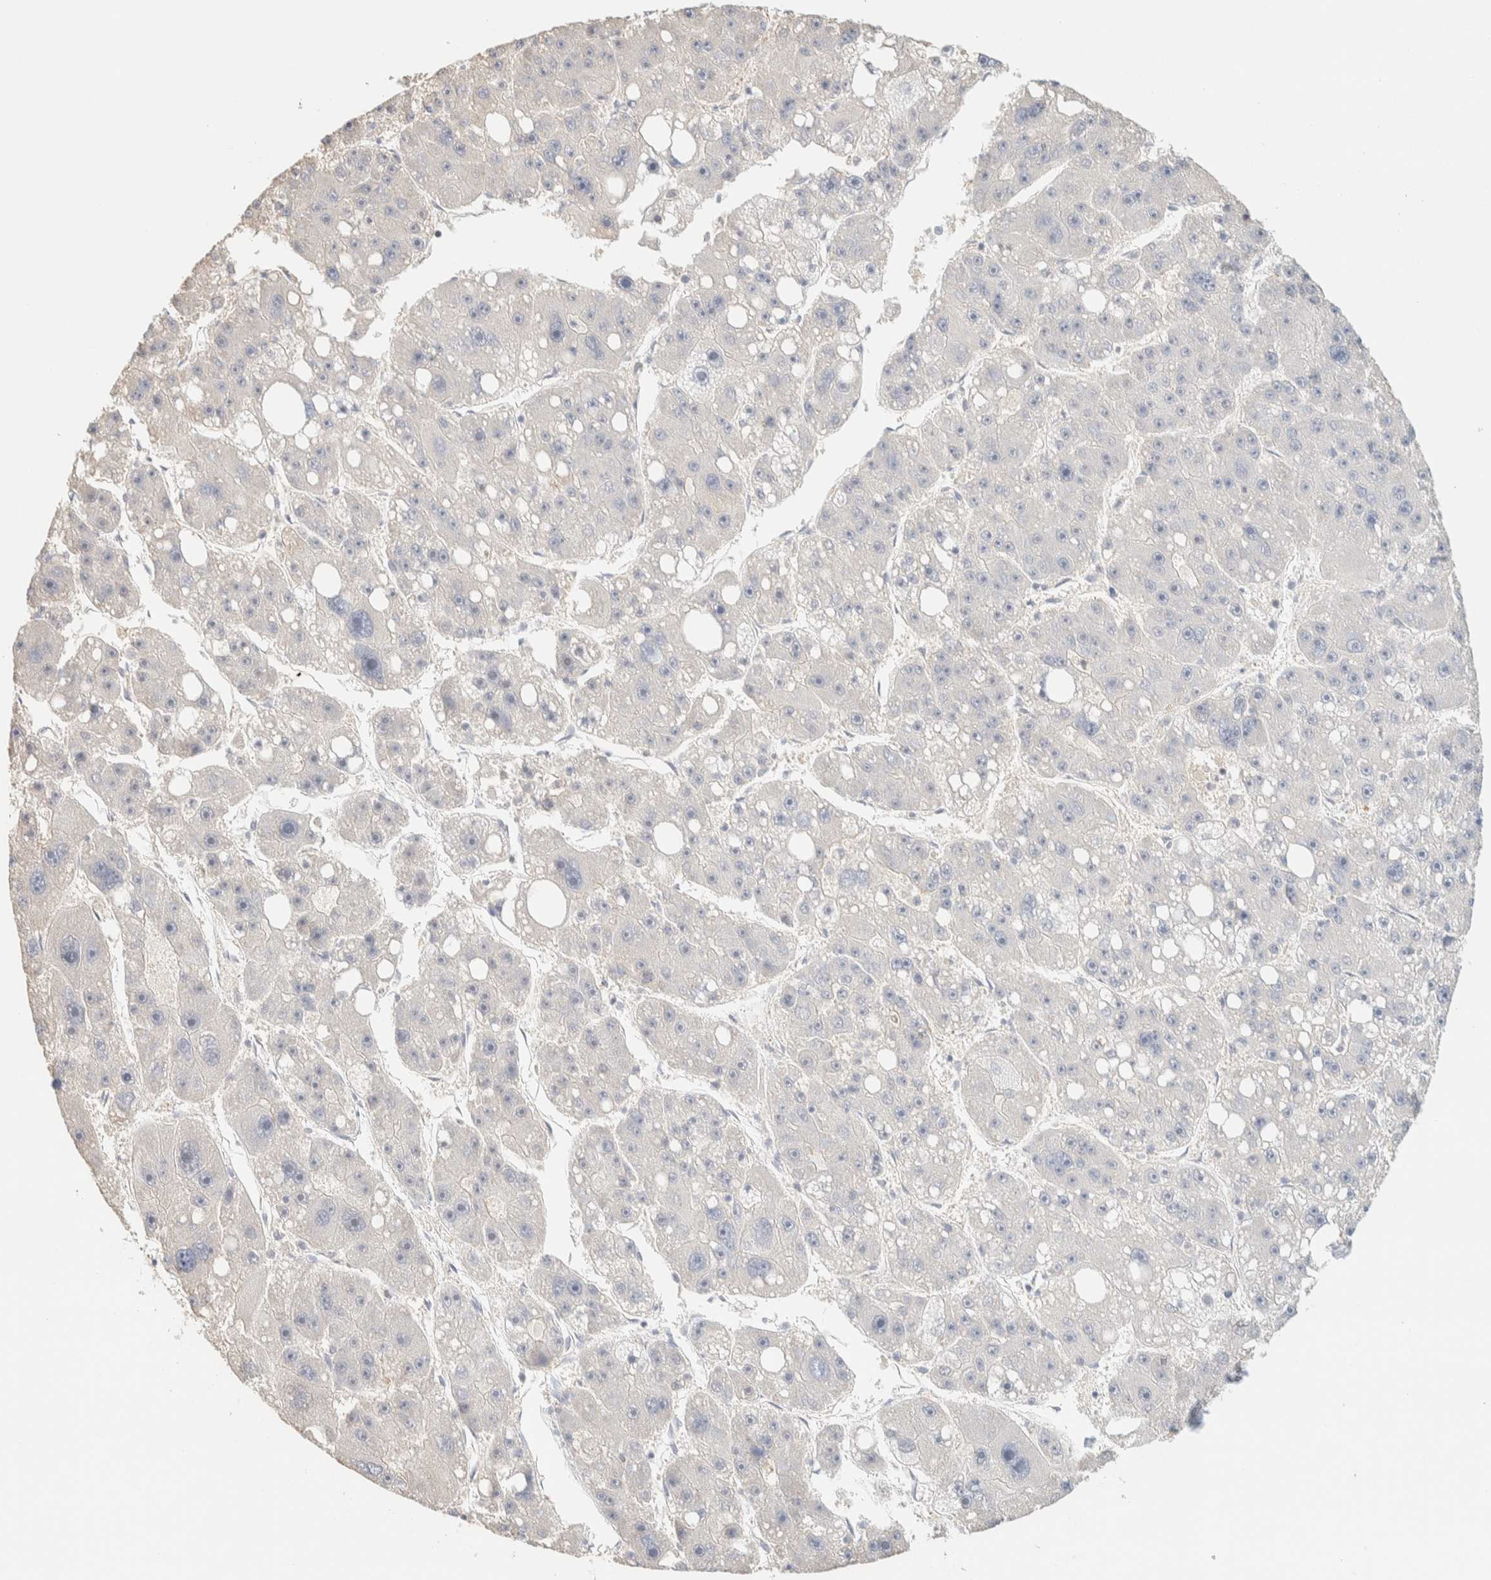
{"staining": {"intensity": "negative", "quantity": "none", "location": "none"}, "tissue": "liver cancer", "cell_type": "Tumor cells", "image_type": "cancer", "snomed": [{"axis": "morphology", "description": "Carcinoma, Hepatocellular, NOS"}, {"axis": "topography", "description": "Liver"}], "caption": "Immunohistochemistry (IHC) histopathology image of human liver cancer (hepatocellular carcinoma) stained for a protein (brown), which shows no expression in tumor cells.", "gene": "TBC1D8B", "patient": {"sex": "female", "age": 61}}